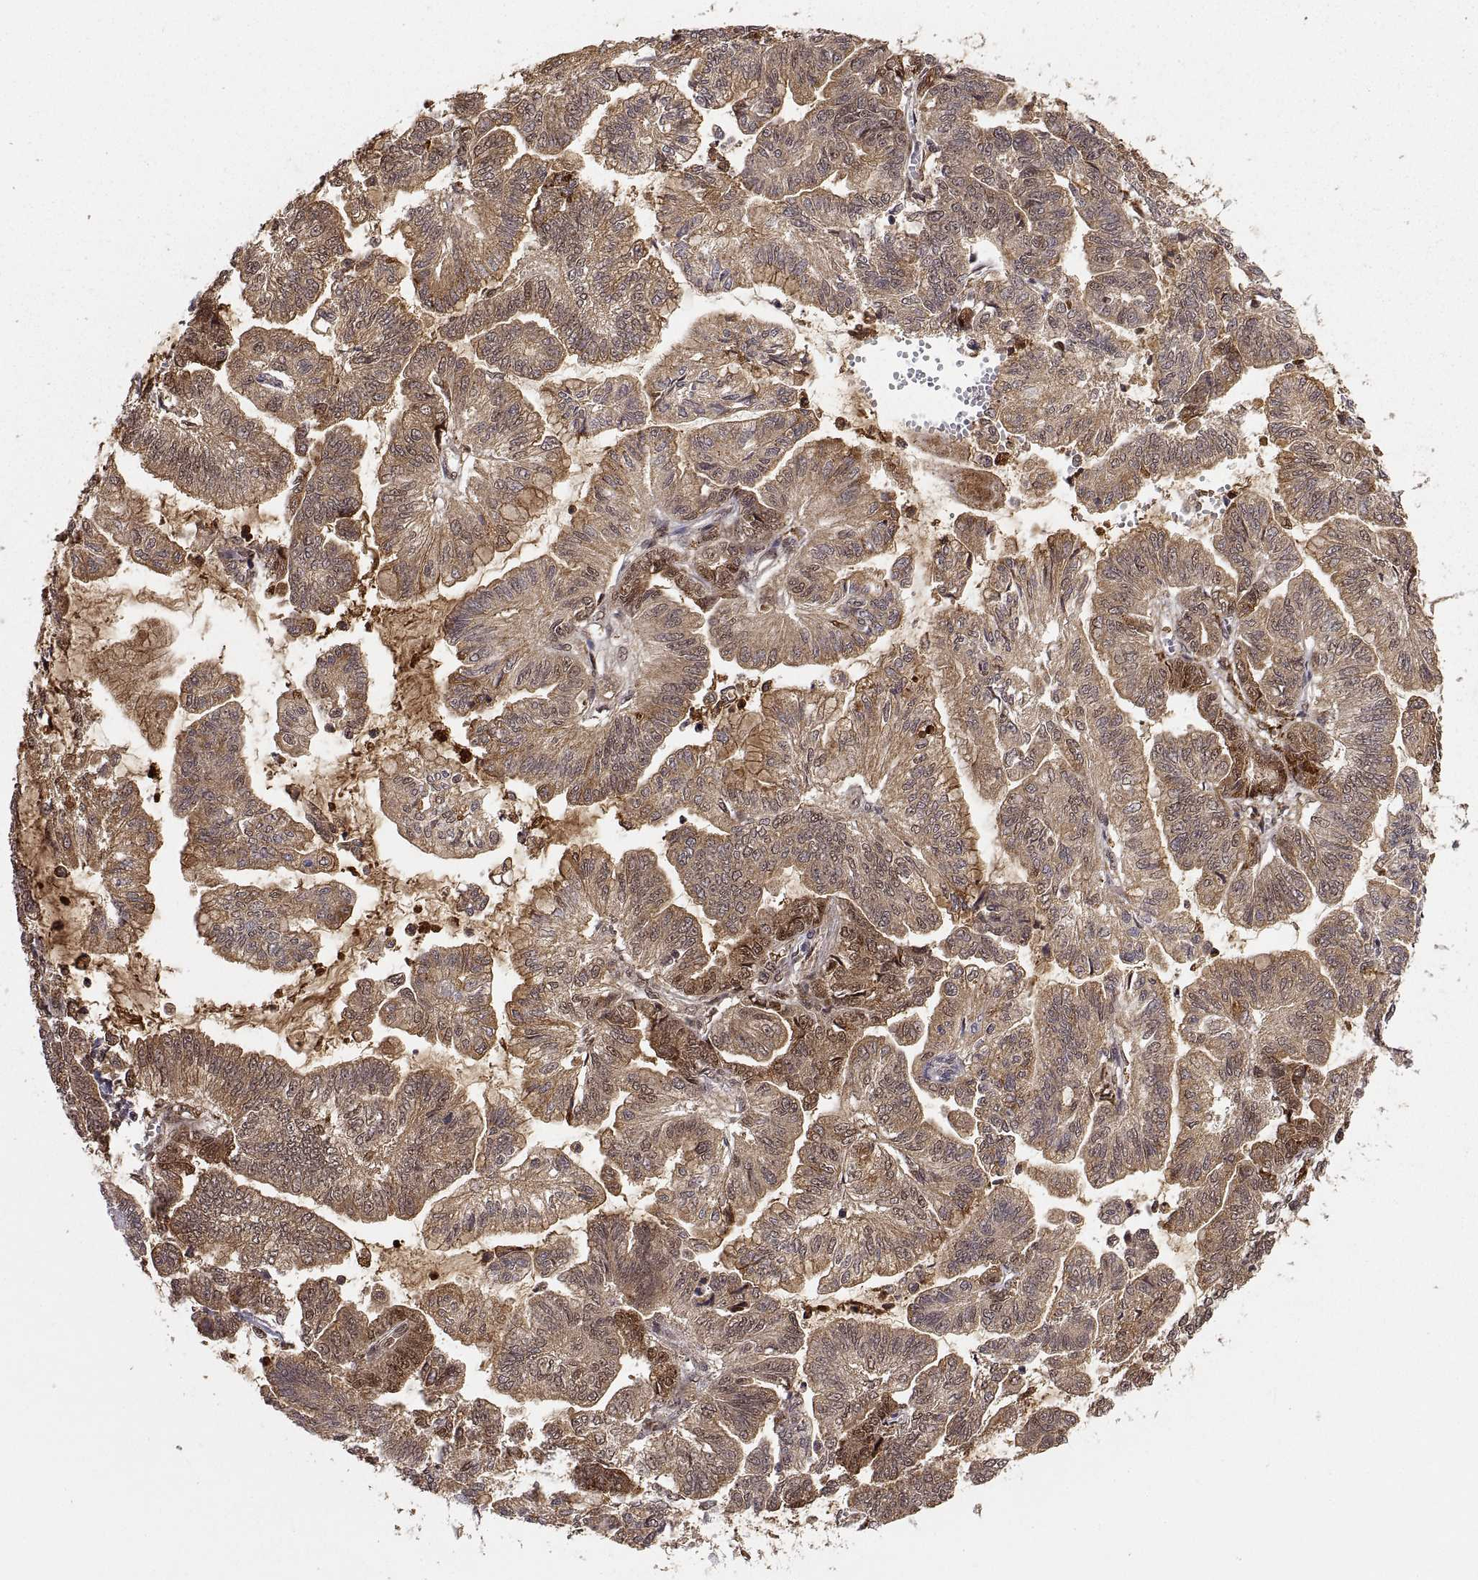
{"staining": {"intensity": "moderate", "quantity": ">75%", "location": "cytoplasmic/membranous"}, "tissue": "stomach cancer", "cell_type": "Tumor cells", "image_type": "cancer", "snomed": [{"axis": "morphology", "description": "Adenocarcinoma, NOS"}, {"axis": "topography", "description": "Stomach"}], "caption": "Stomach cancer stained with a brown dye shows moderate cytoplasmic/membranous positive staining in about >75% of tumor cells.", "gene": "PSMC2", "patient": {"sex": "male", "age": 83}}